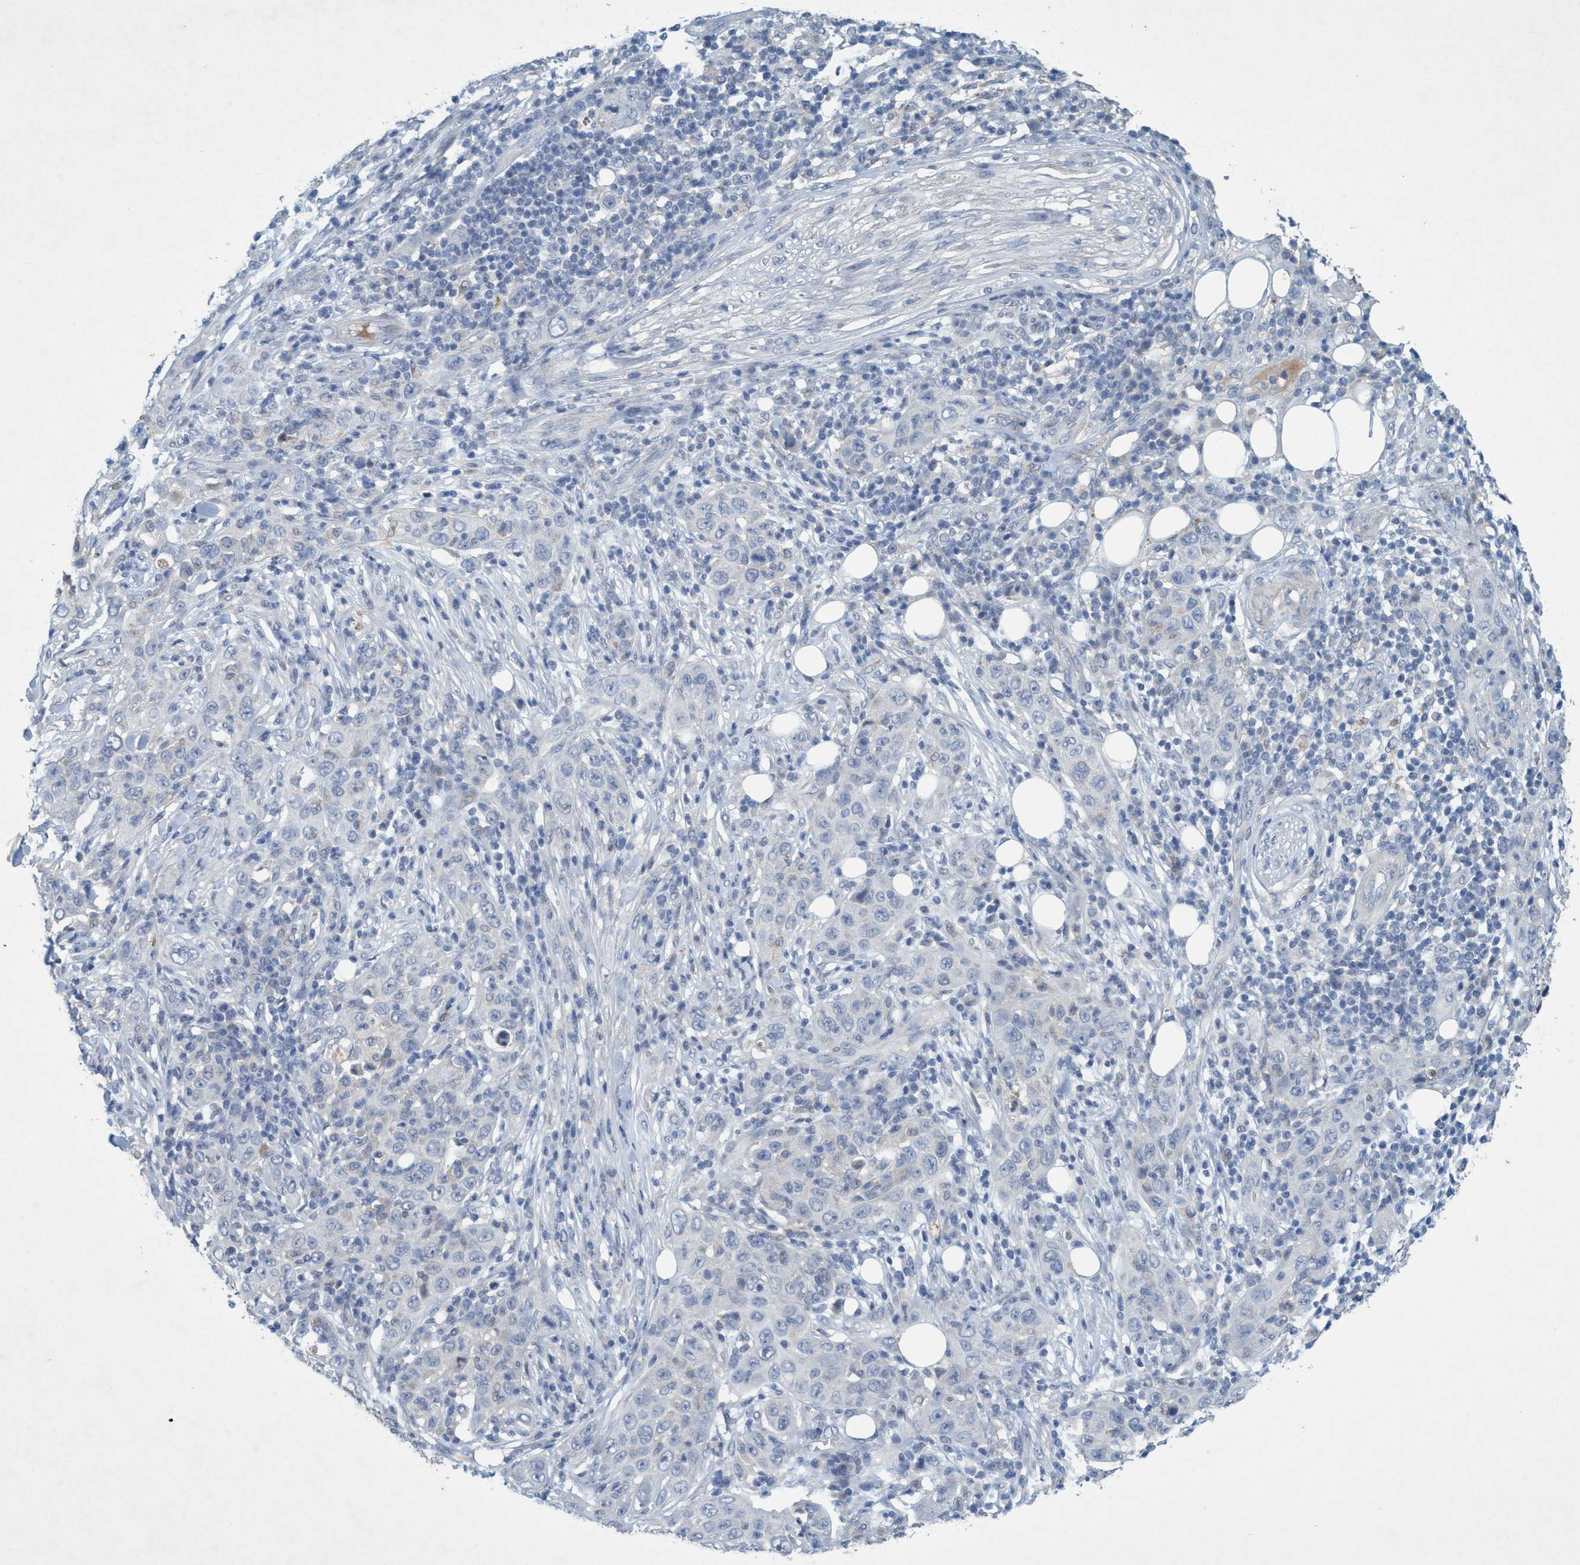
{"staining": {"intensity": "negative", "quantity": "none", "location": "none"}, "tissue": "skin cancer", "cell_type": "Tumor cells", "image_type": "cancer", "snomed": [{"axis": "morphology", "description": "Squamous cell carcinoma, NOS"}, {"axis": "topography", "description": "Skin"}], "caption": "Human skin squamous cell carcinoma stained for a protein using immunohistochemistry (IHC) demonstrates no staining in tumor cells.", "gene": "RNF208", "patient": {"sex": "female", "age": 88}}